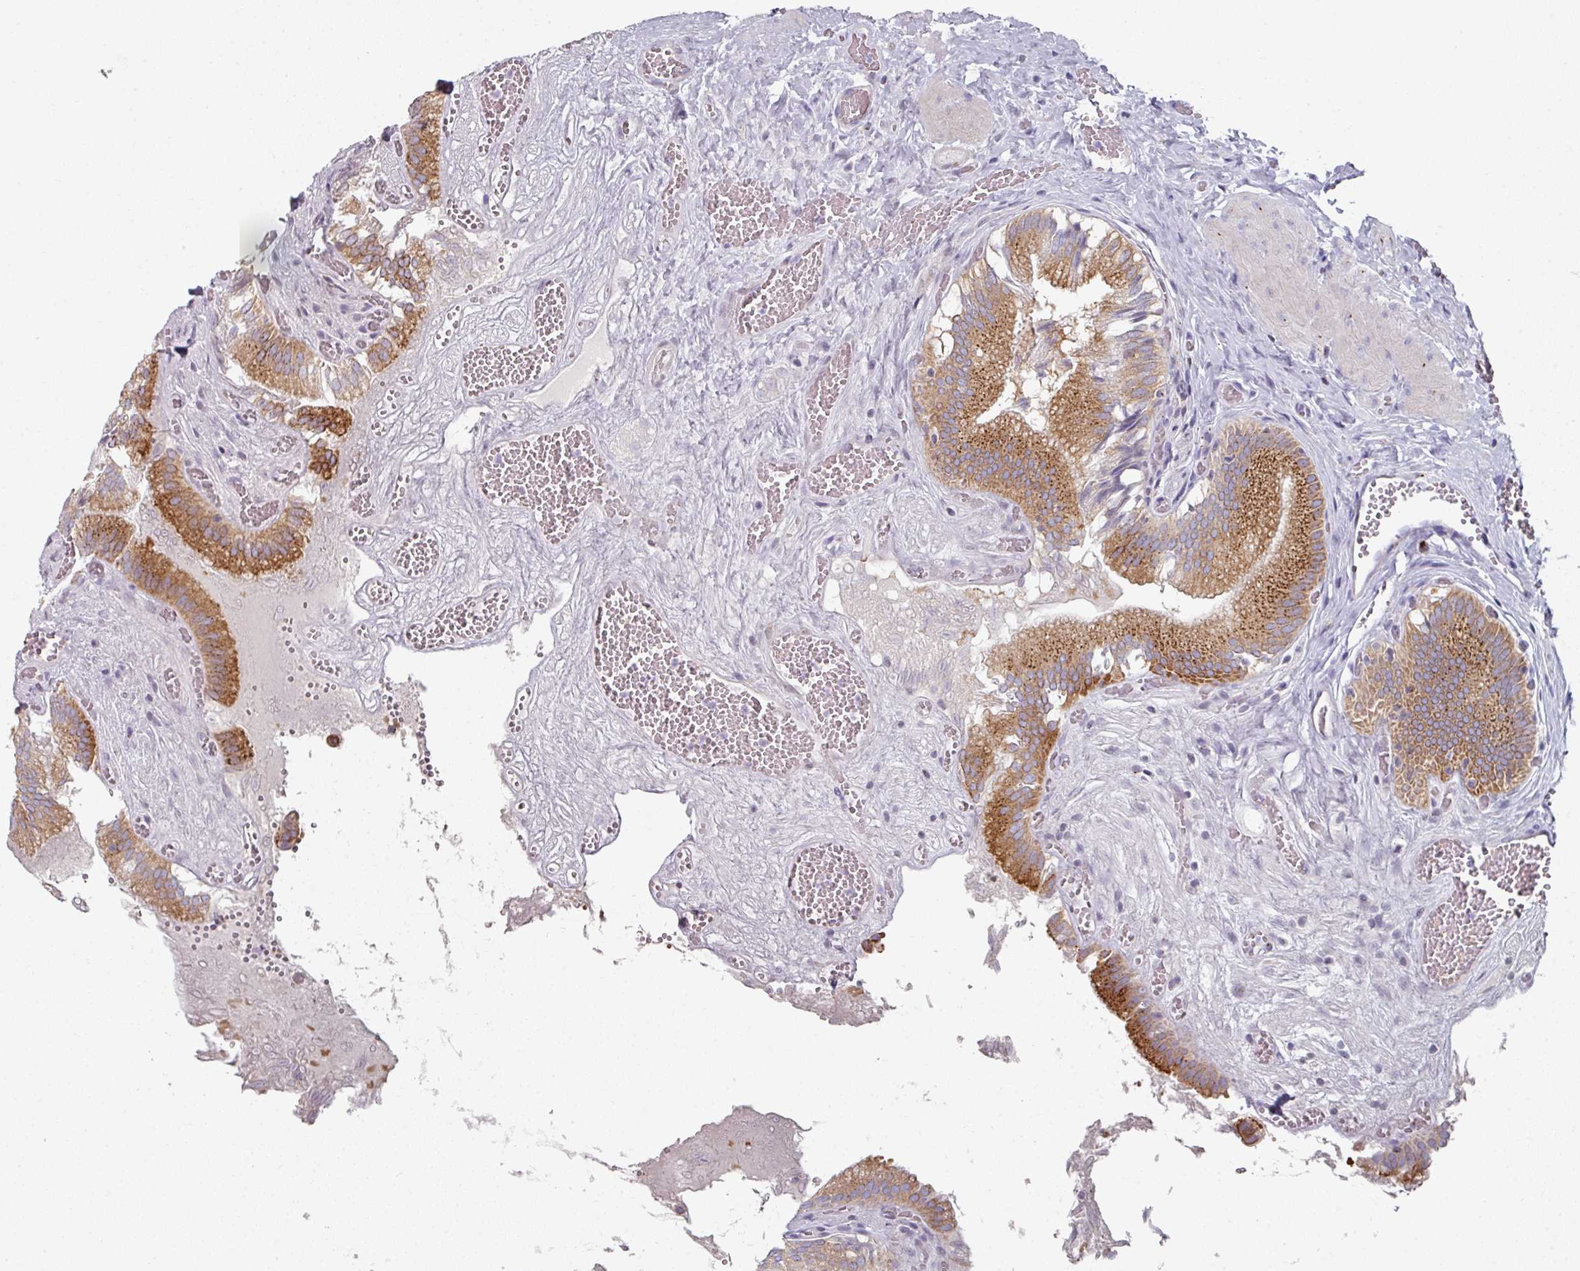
{"staining": {"intensity": "strong", "quantity": ">75%", "location": "cytoplasmic/membranous"}, "tissue": "gallbladder", "cell_type": "Glandular cells", "image_type": "normal", "snomed": [{"axis": "morphology", "description": "Normal tissue, NOS"}, {"axis": "topography", "description": "Gallbladder"}, {"axis": "topography", "description": "Peripheral nerve tissue"}], "caption": "Strong cytoplasmic/membranous staining is identified in about >75% of glandular cells in unremarkable gallbladder.", "gene": "CCDC85B", "patient": {"sex": "male", "age": 17}}